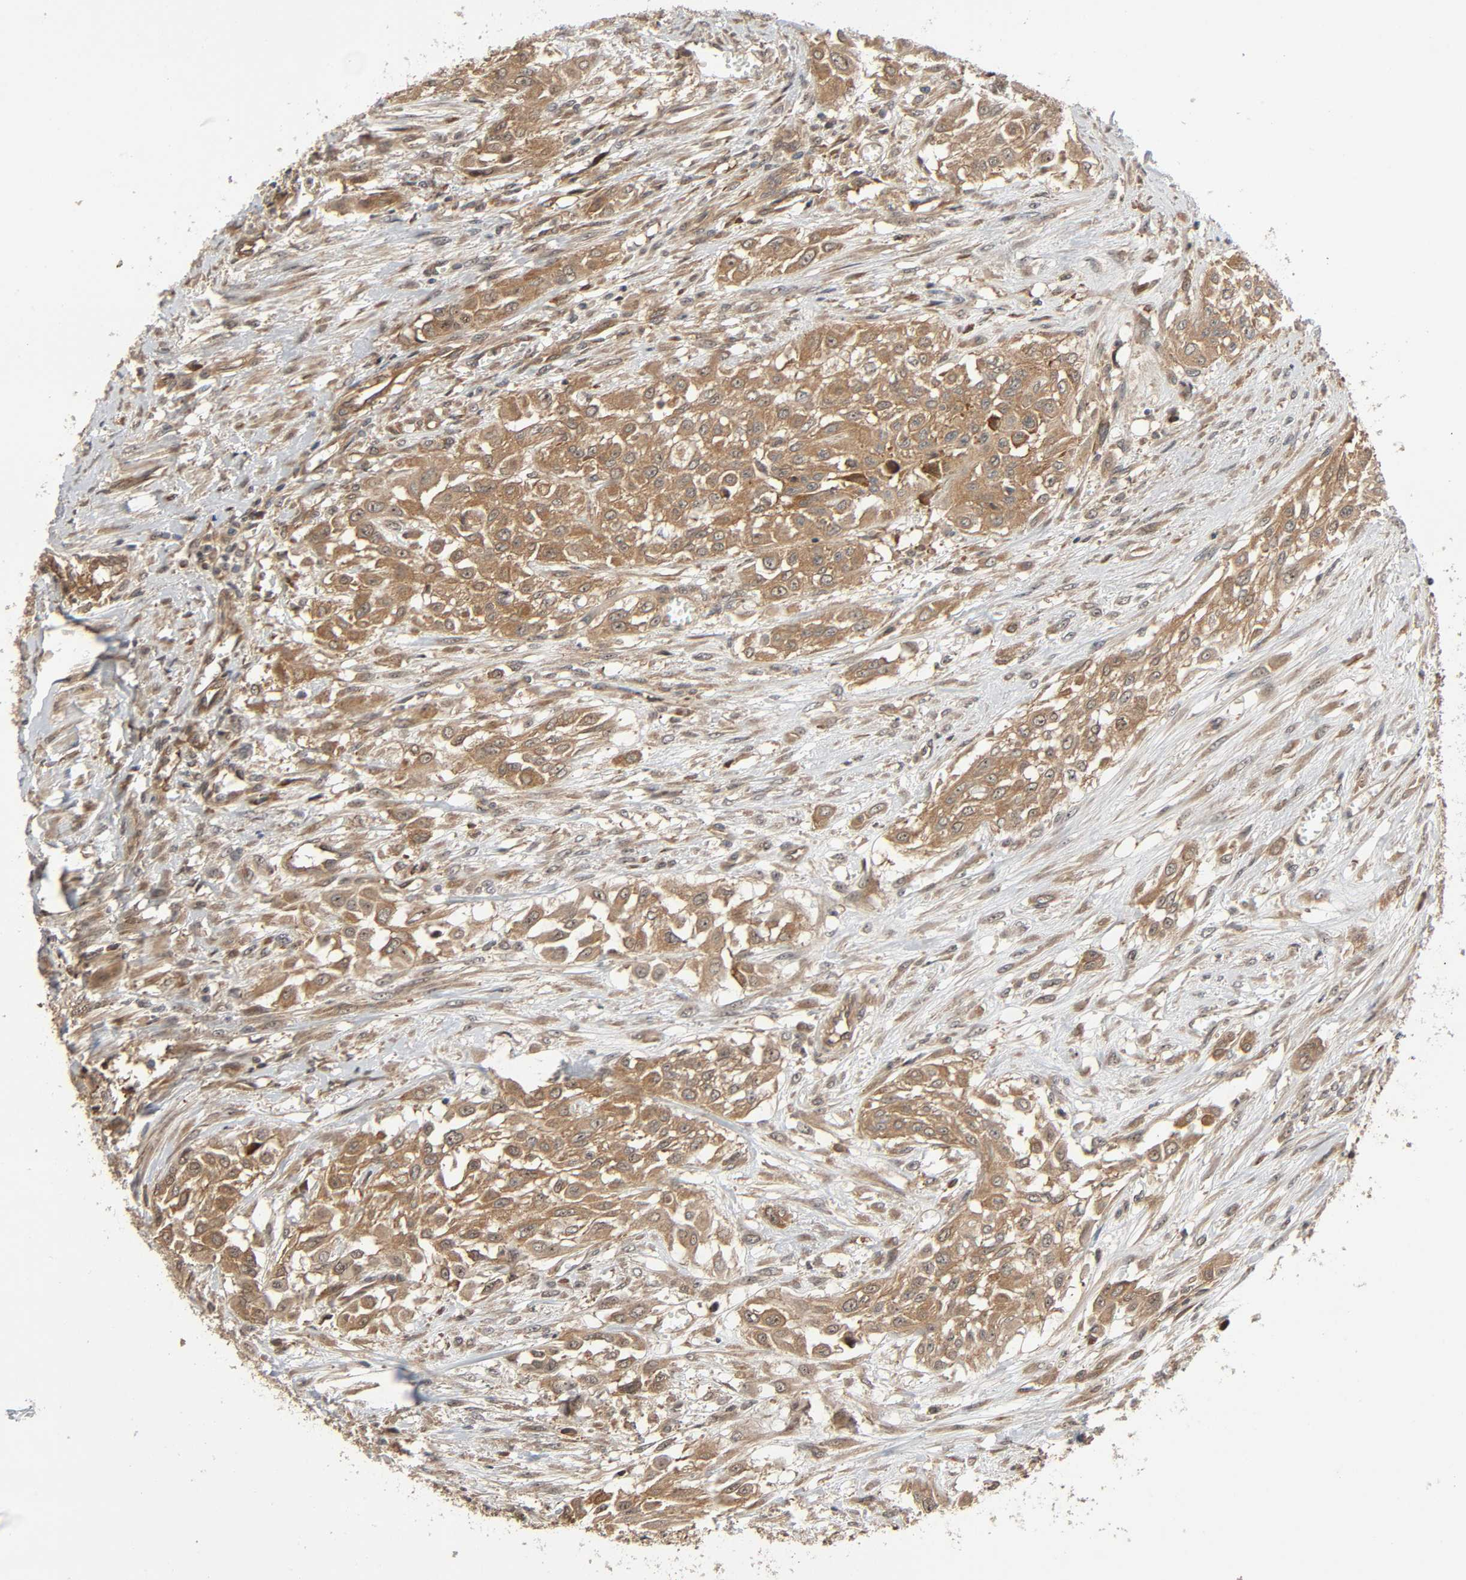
{"staining": {"intensity": "moderate", "quantity": ">75%", "location": "cytoplasmic/membranous"}, "tissue": "urothelial cancer", "cell_type": "Tumor cells", "image_type": "cancer", "snomed": [{"axis": "morphology", "description": "Urothelial carcinoma, High grade"}, {"axis": "topography", "description": "Urinary bladder"}], "caption": "Brown immunohistochemical staining in human urothelial carcinoma (high-grade) displays moderate cytoplasmic/membranous positivity in about >75% of tumor cells. (DAB (3,3'-diaminobenzidine) IHC, brown staining for protein, blue staining for nuclei).", "gene": "PPP2R1B", "patient": {"sex": "male", "age": 57}}